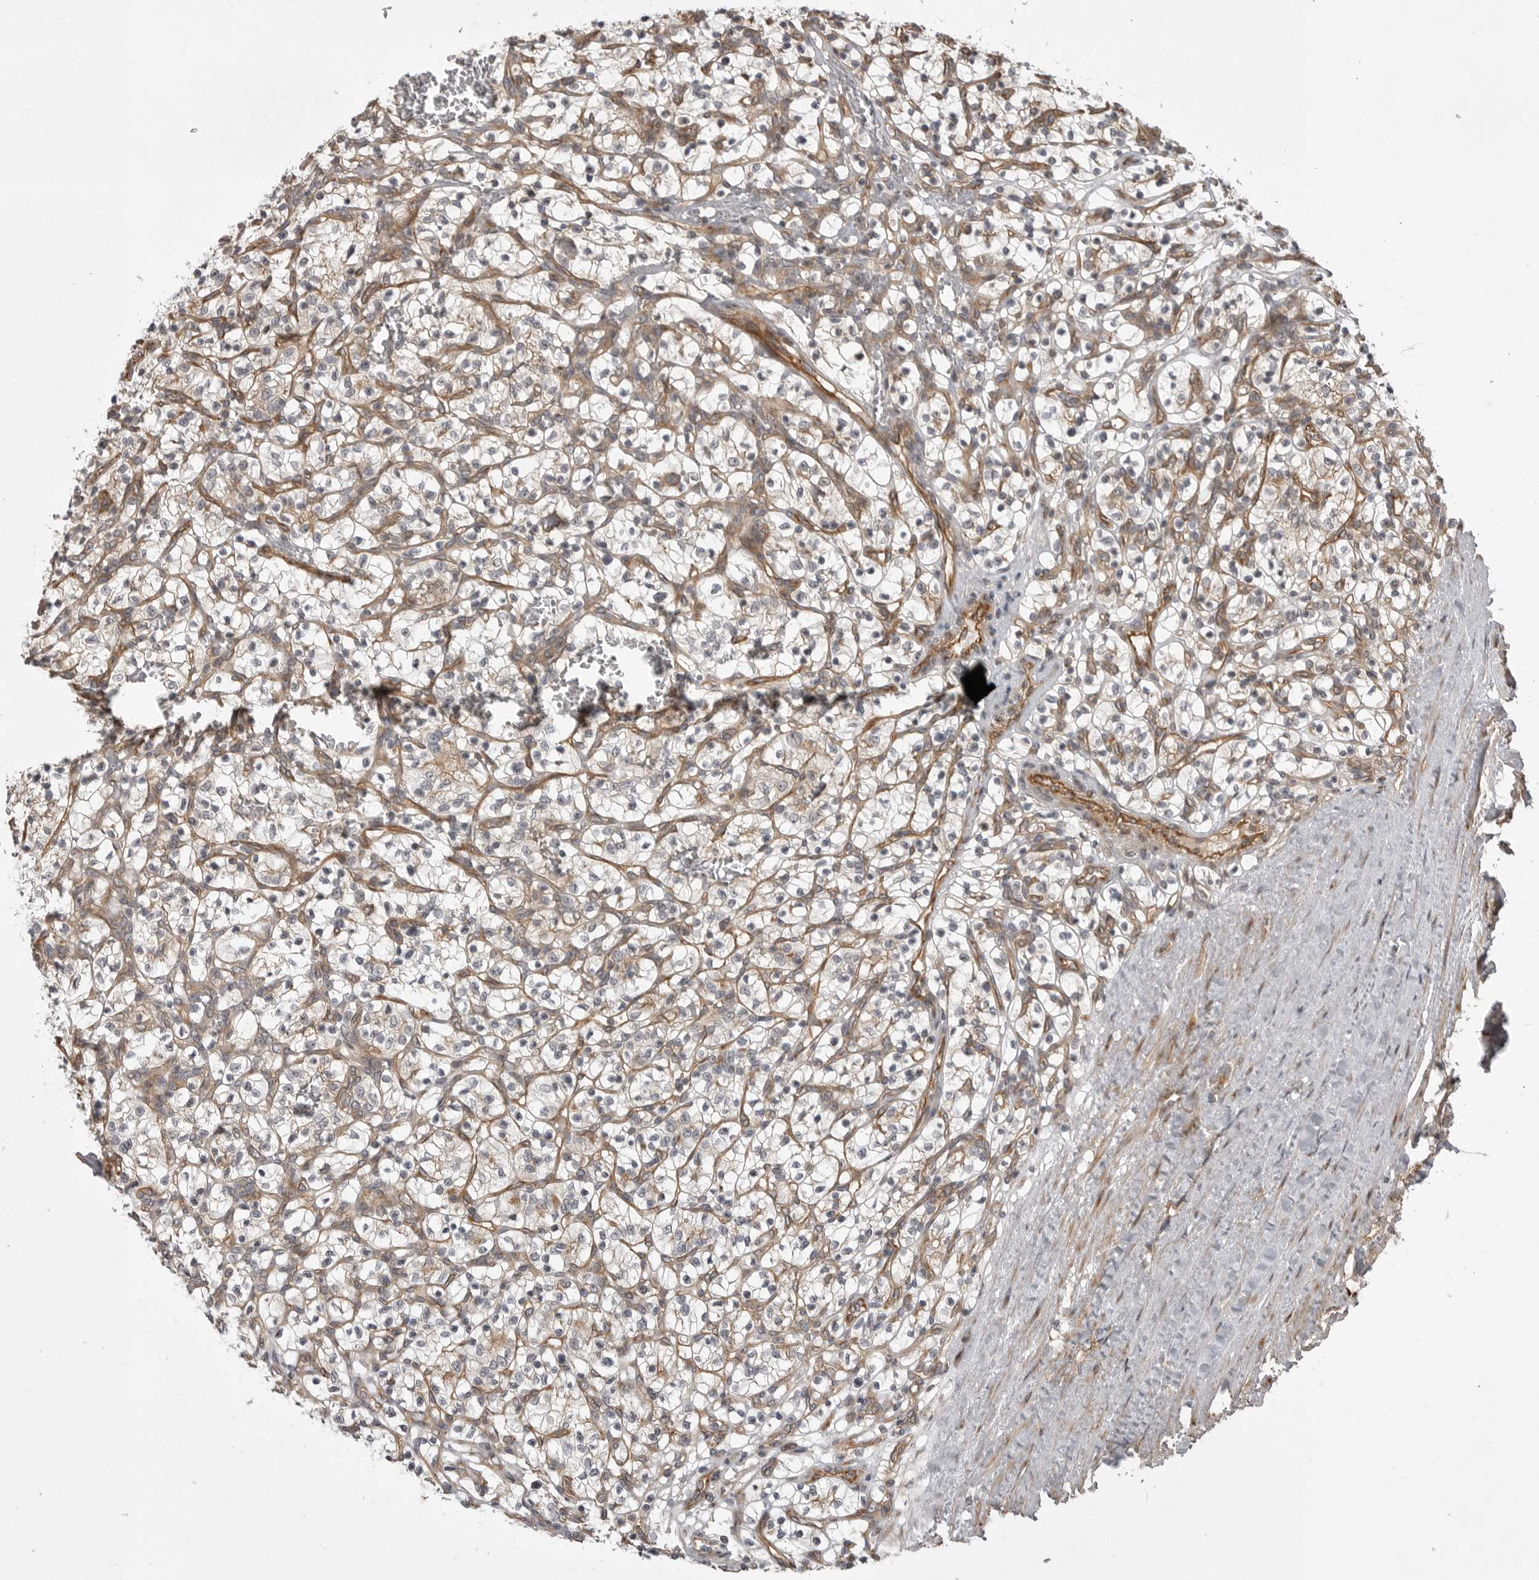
{"staining": {"intensity": "weak", "quantity": "25%-75%", "location": "cytoplasmic/membranous"}, "tissue": "renal cancer", "cell_type": "Tumor cells", "image_type": "cancer", "snomed": [{"axis": "morphology", "description": "Adenocarcinoma, NOS"}, {"axis": "topography", "description": "Kidney"}], "caption": "About 25%-75% of tumor cells in renal adenocarcinoma show weak cytoplasmic/membranous protein staining as visualized by brown immunohistochemical staining.", "gene": "LRRC45", "patient": {"sex": "female", "age": 57}}